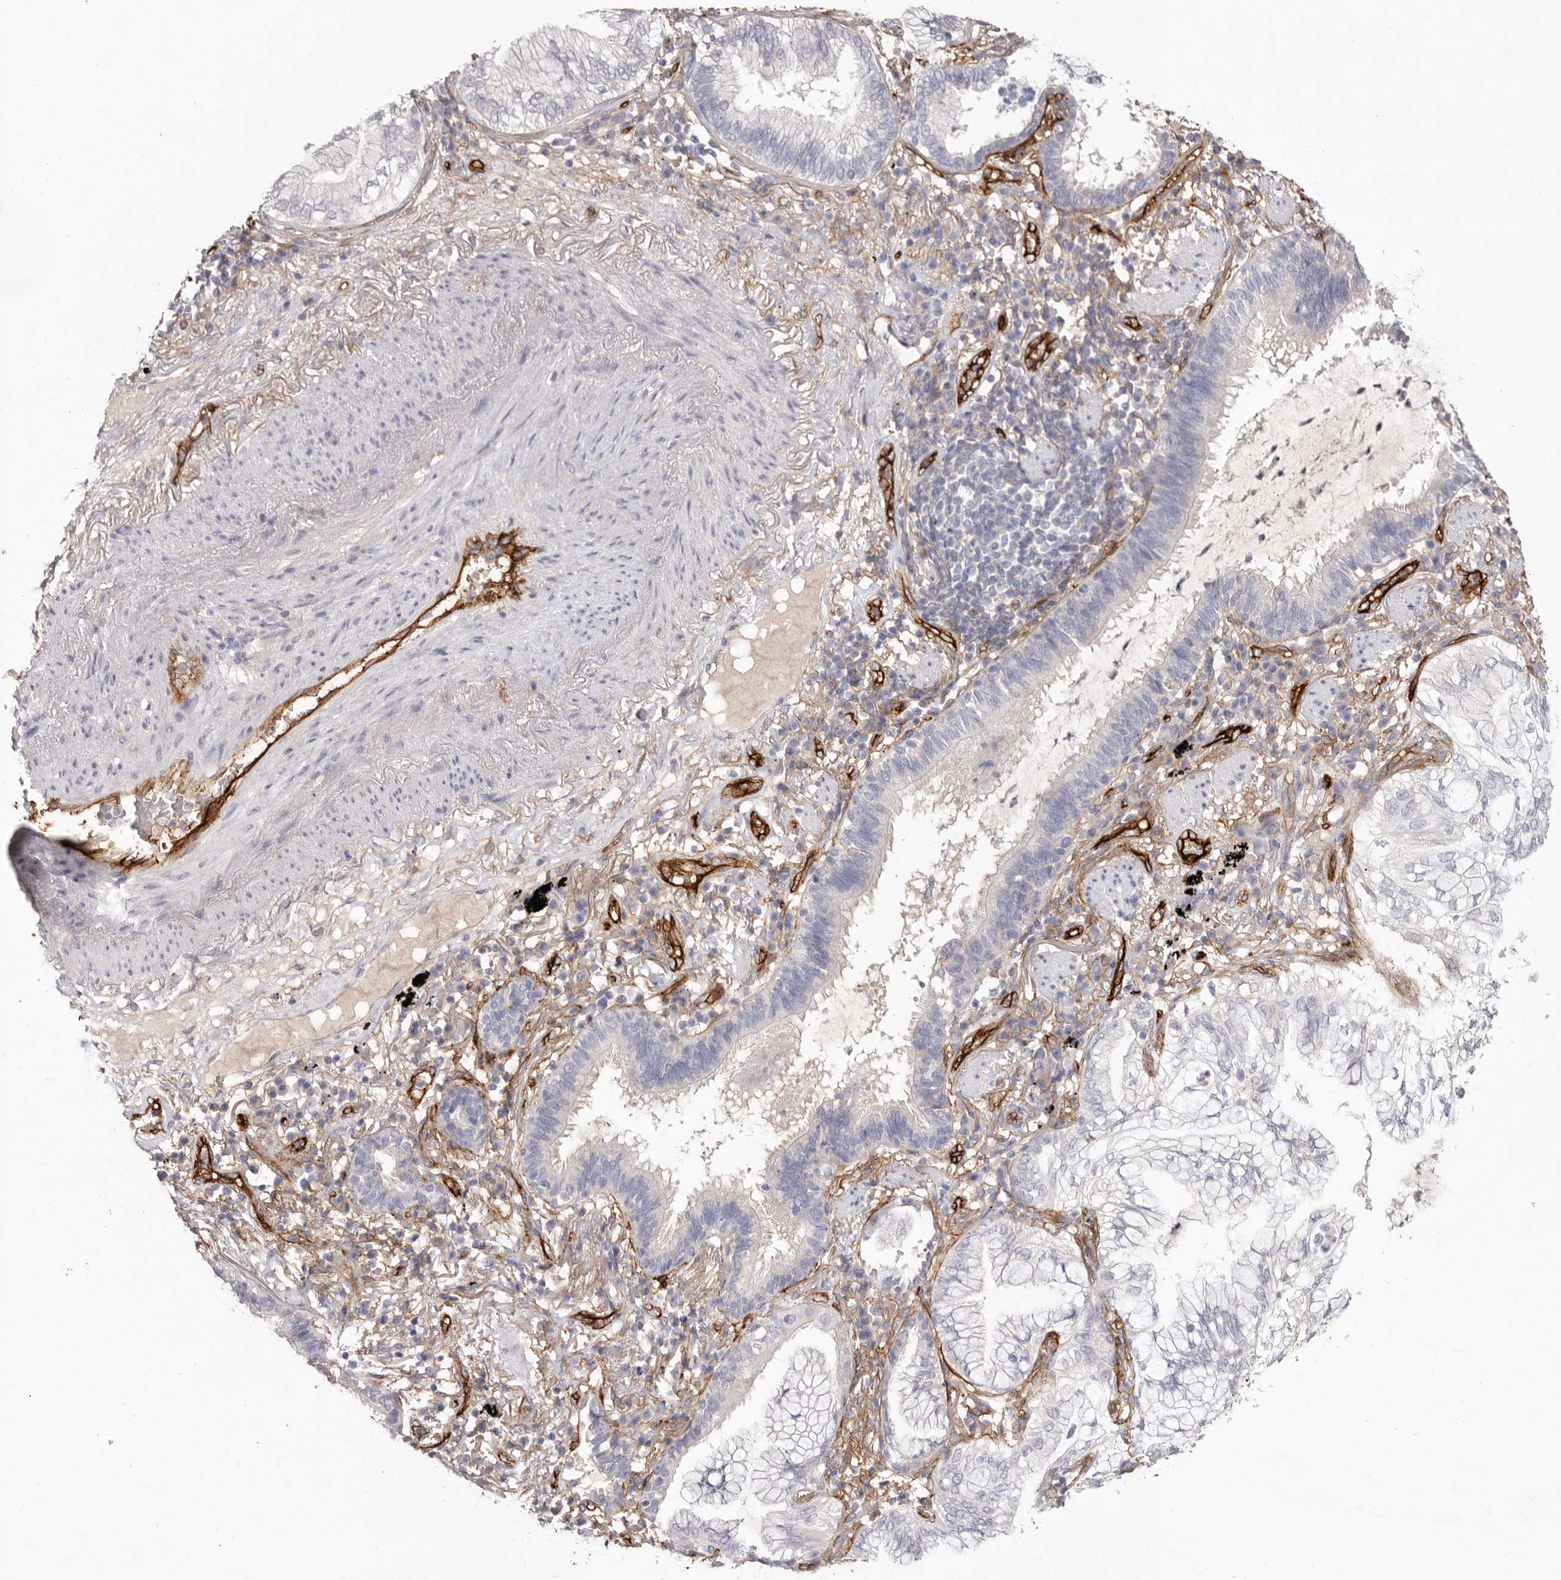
{"staining": {"intensity": "negative", "quantity": "none", "location": "none"}, "tissue": "lung cancer", "cell_type": "Tumor cells", "image_type": "cancer", "snomed": [{"axis": "morphology", "description": "Adenocarcinoma, NOS"}, {"axis": "topography", "description": "Lung"}], "caption": "The IHC histopathology image has no significant positivity in tumor cells of lung adenocarcinoma tissue.", "gene": "LRRC66", "patient": {"sex": "female", "age": 70}}